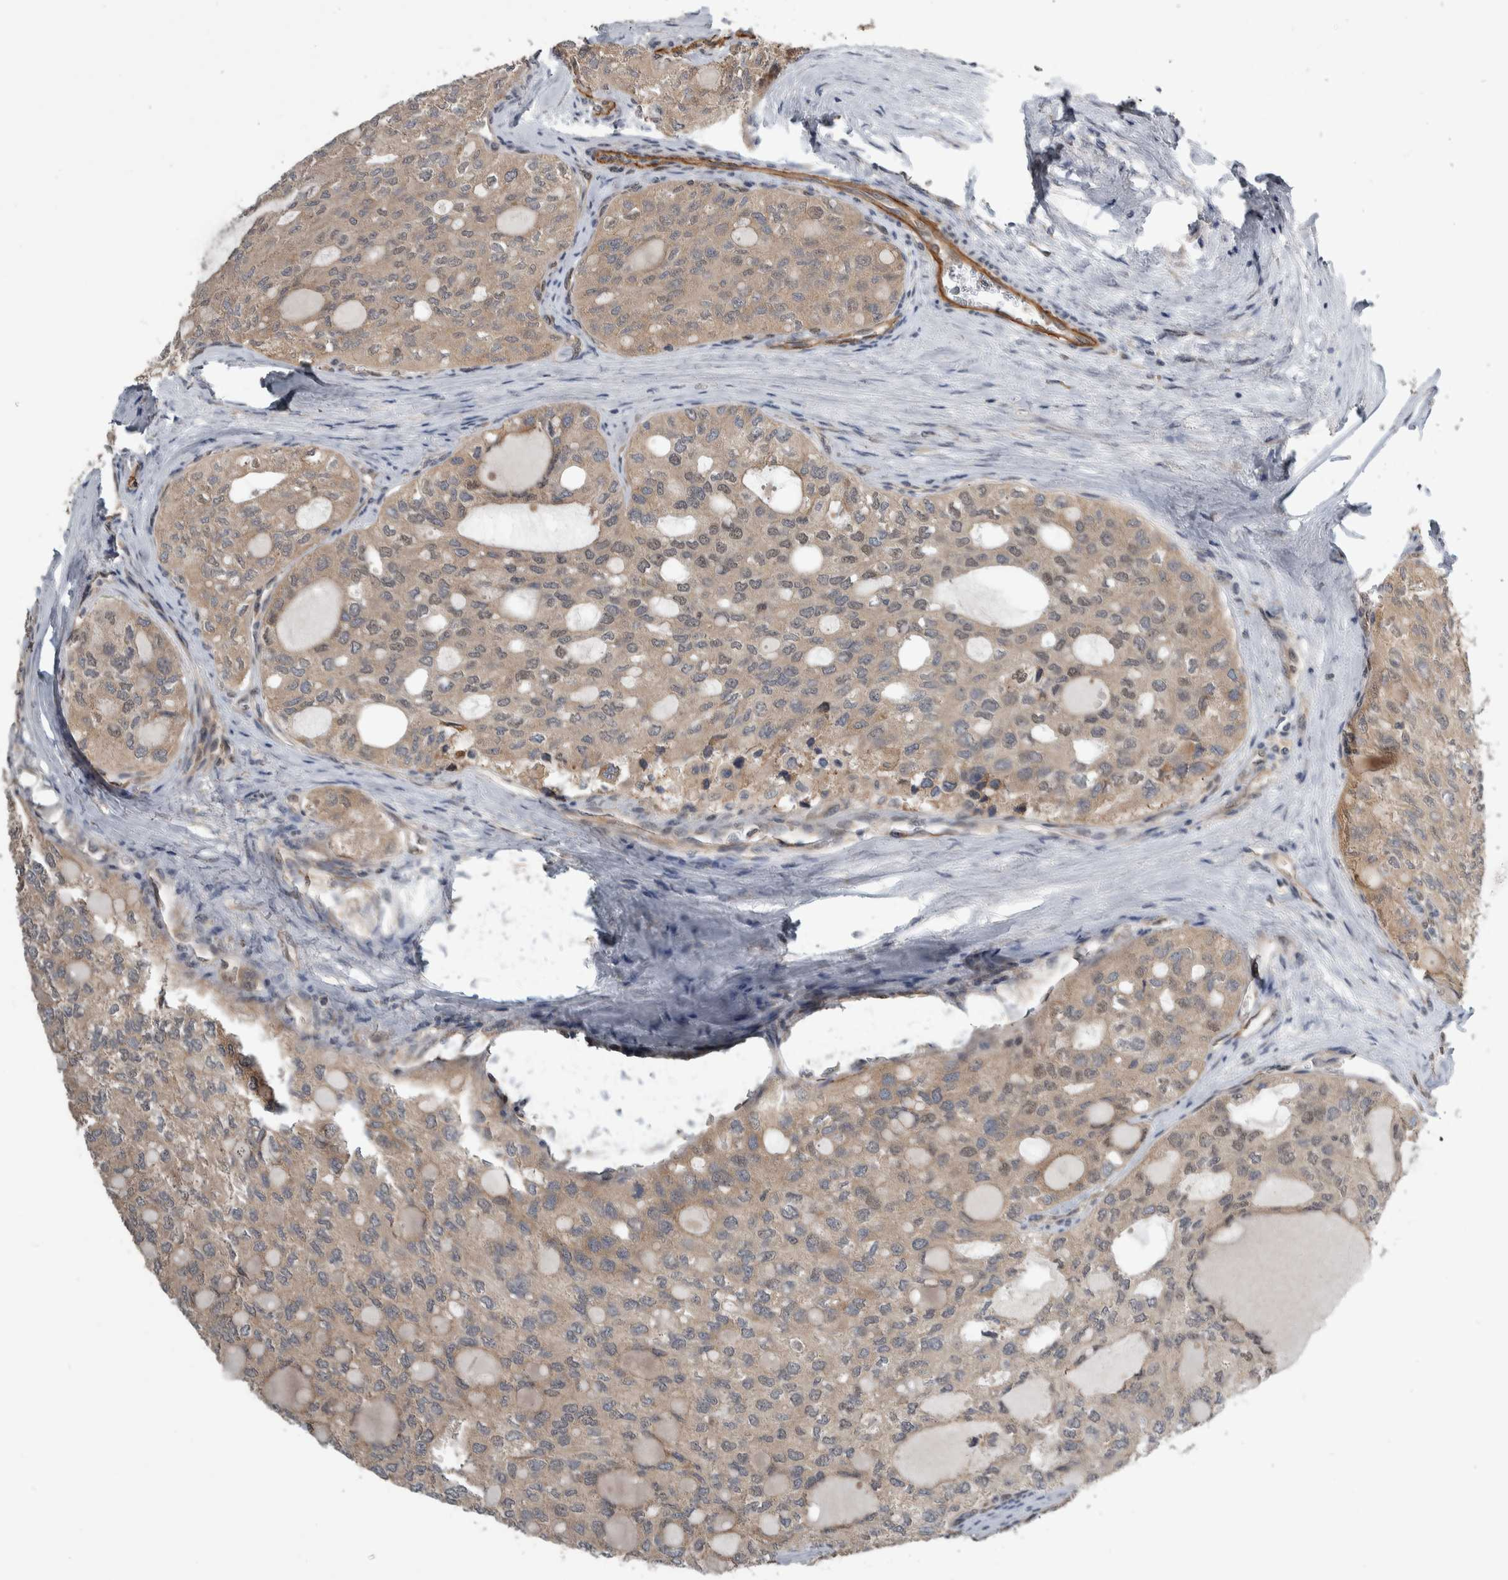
{"staining": {"intensity": "weak", "quantity": ">75%", "location": "cytoplasmic/membranous"}, "tissue": "thyroid cancer", "cell_type": "Tumor cells", "image_type": "cancer", "snomed": [{"axis": "morphology", "description": "Follicular adenoma carcinoma, NOS"}, {"axis": "topography", "description": "Thyroid gland"}], "caption": "This photomicrograph shows immunohistochemistry (IHC) staining of human thyroid cancer (follicular adenoma carcinoma), with low weak cytoplasmic/membranous expression in approximately >75% of tumor cells.", "gene": "PRDM4", "patient": {"sex": "male", "age": 75}}